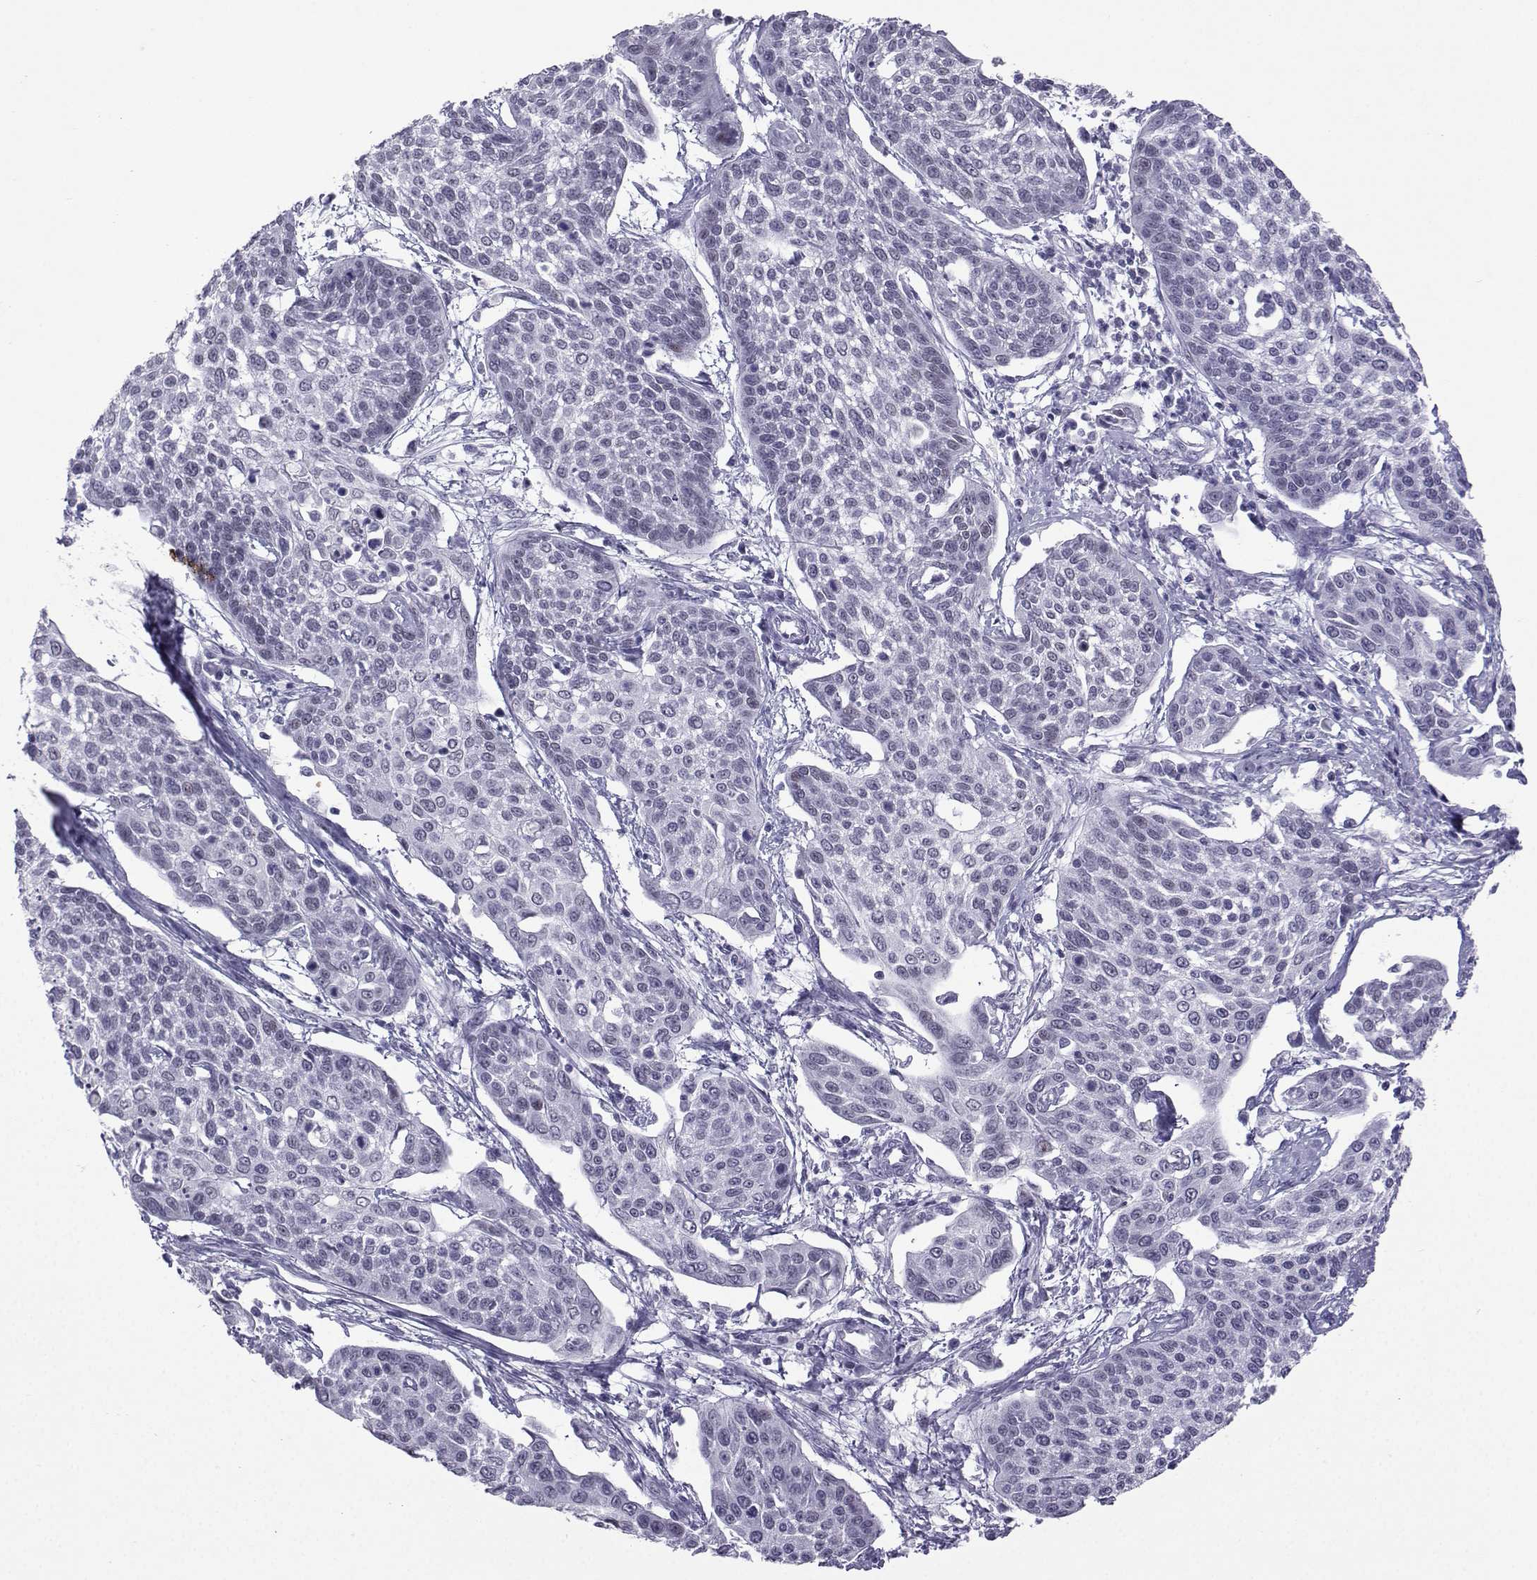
{"staining": {"intensity": "negative", "quantity": "none", "location": "none"}, "tissue": "cervical cancer", "cell_type": "Tumor cells", "image_type": "cancer", "snomed": [{"axis": "morphology", "description": "Squamous cell carcinoma, NOS"}, {"axis": "topography", "description": "Cervix"}], "caption": "Cervical squamous cell carcinoma stained for a protein using IHC exhibits no expression tumor cells.", "gene": "LORICRIN", "patient": {"sex": "female", "age": 34}}